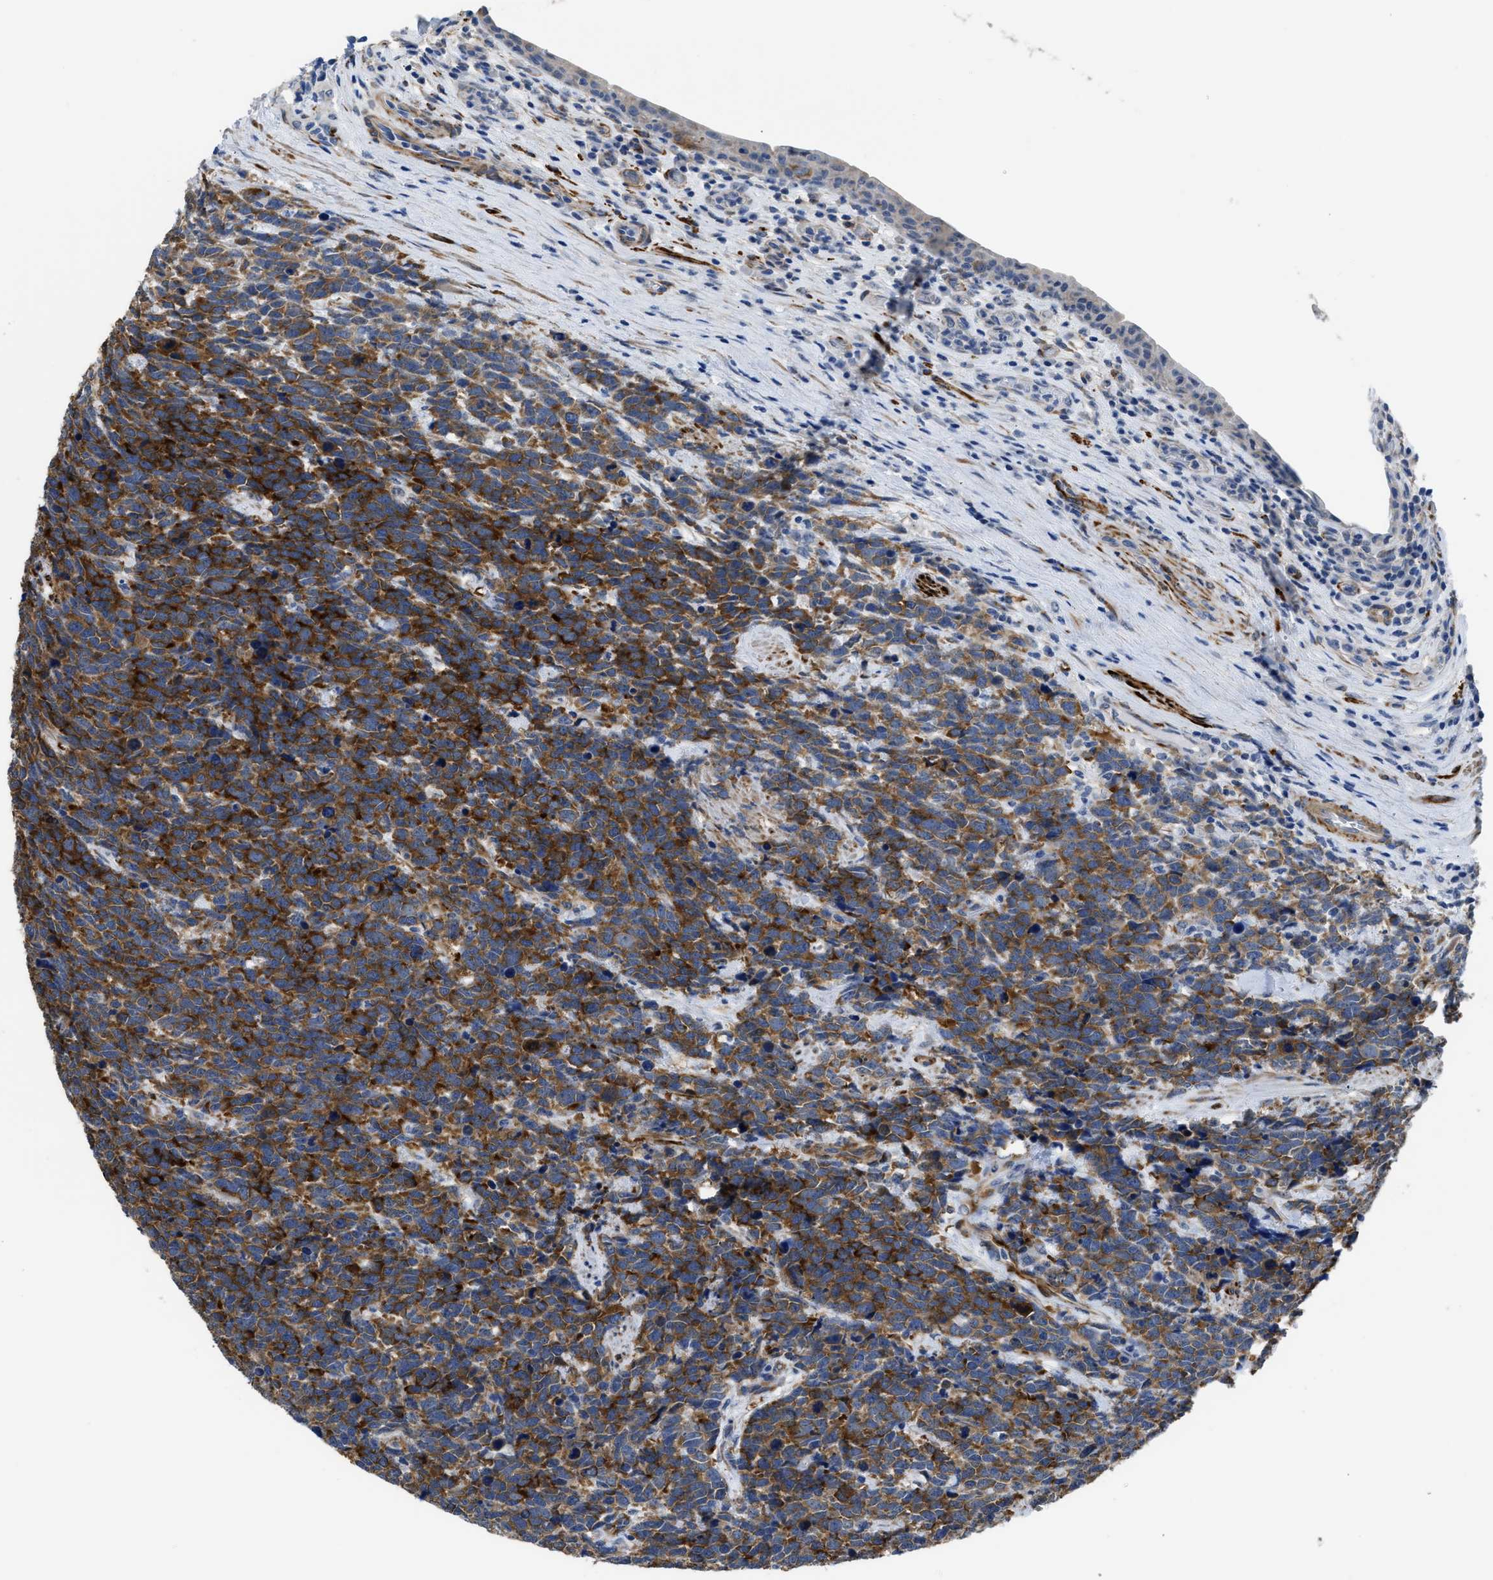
{"staining": {"intensity": "strong", "quantity": ">75%", "location": "cytoplasmic/membranous"}, "tissue": "urothelial cancer", "cell_type": "Tumor cells", "image_type": "cancer", "snomed": [{"axis": "morphology", "description": "Urothelial carcinoma, High grade"}, {"axis": "topography", "description": "Urinary bladder"}], "caption": "A high amount of strong cytoplasmic/membranous staining is present in about >75% of tumor cells in high-grade urothelial carcinoma tissue.", "gene": "ZSWIM5", "patient": {"sex": "female", "age": 82}}